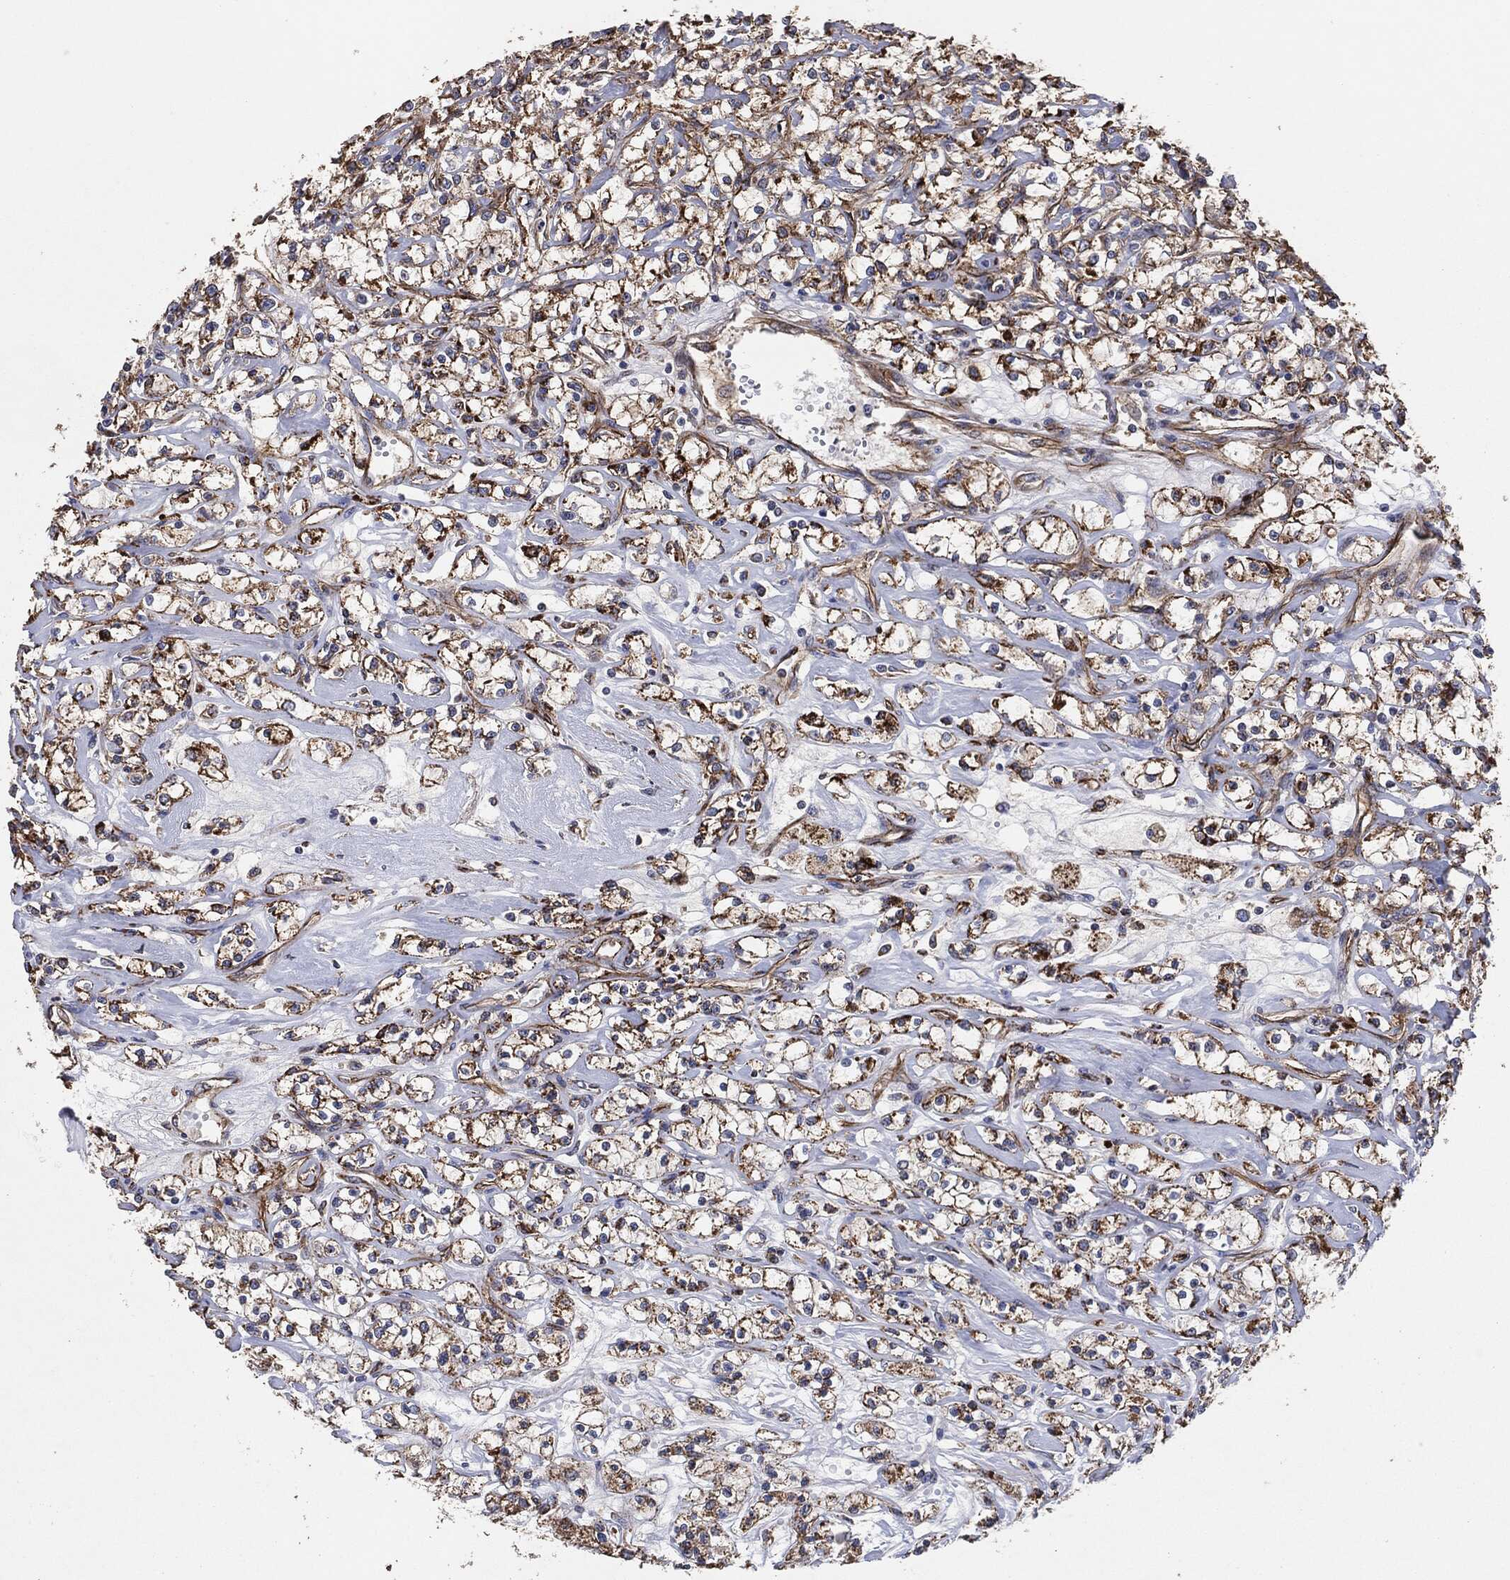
{"staining": {"intensity": "strong", "quantity": "25%-75%", "location": "cytoplasmic/membranous"}, "tissue": "renal cancer", "cell_type": "Tumor cells", "image_type": "cancer", "snomed": [{"axis": "morphology", "description": "Adenocarcinoma, NOS"}, {"axis": "topography", "description": "Kidney"}], "caption": "Immunohistochemical staining of human adenocarcinoma (renal) reveals high levels of strong cytoplasmic/membranous protein positivity in approximately 25%-75% of tumor cells.", "gene": "CTNNA1", "patient": {"sex": "female", "age": 59}}